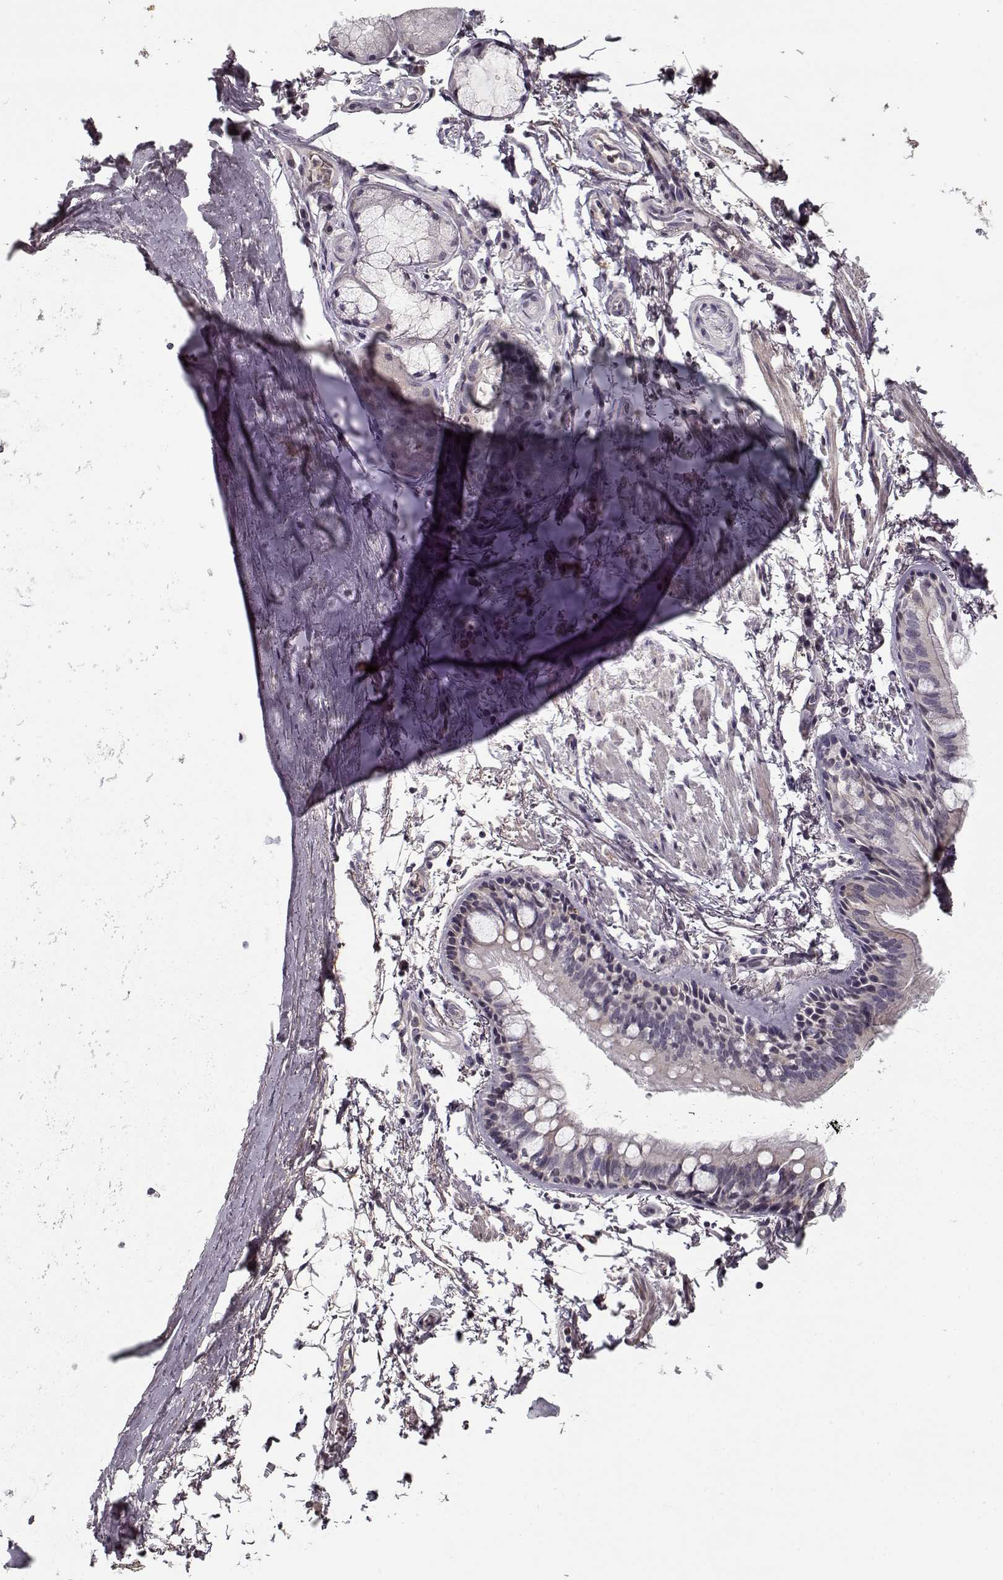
{"staining": {"intensity": "negative", "quantity": "none", "location": "none"}, "tissue": "bronchus", "cell_type": "Respiratory epithelial cells", "image_type": "normal", "snomed": [{"axis": "morphology", "description": "Normal tissue, NOS"}, {"axis": "topography", "description": "Lymph node"}, {"axis": "topography", "description": "Bronchus"}], "caption": "This is a micrograph of immunohistochemistry staining of normal bronchus, which shows no expression in respiratory epithelial cells.", "gene": "AFM", "patient": {"sex": "female", "age": 70}}